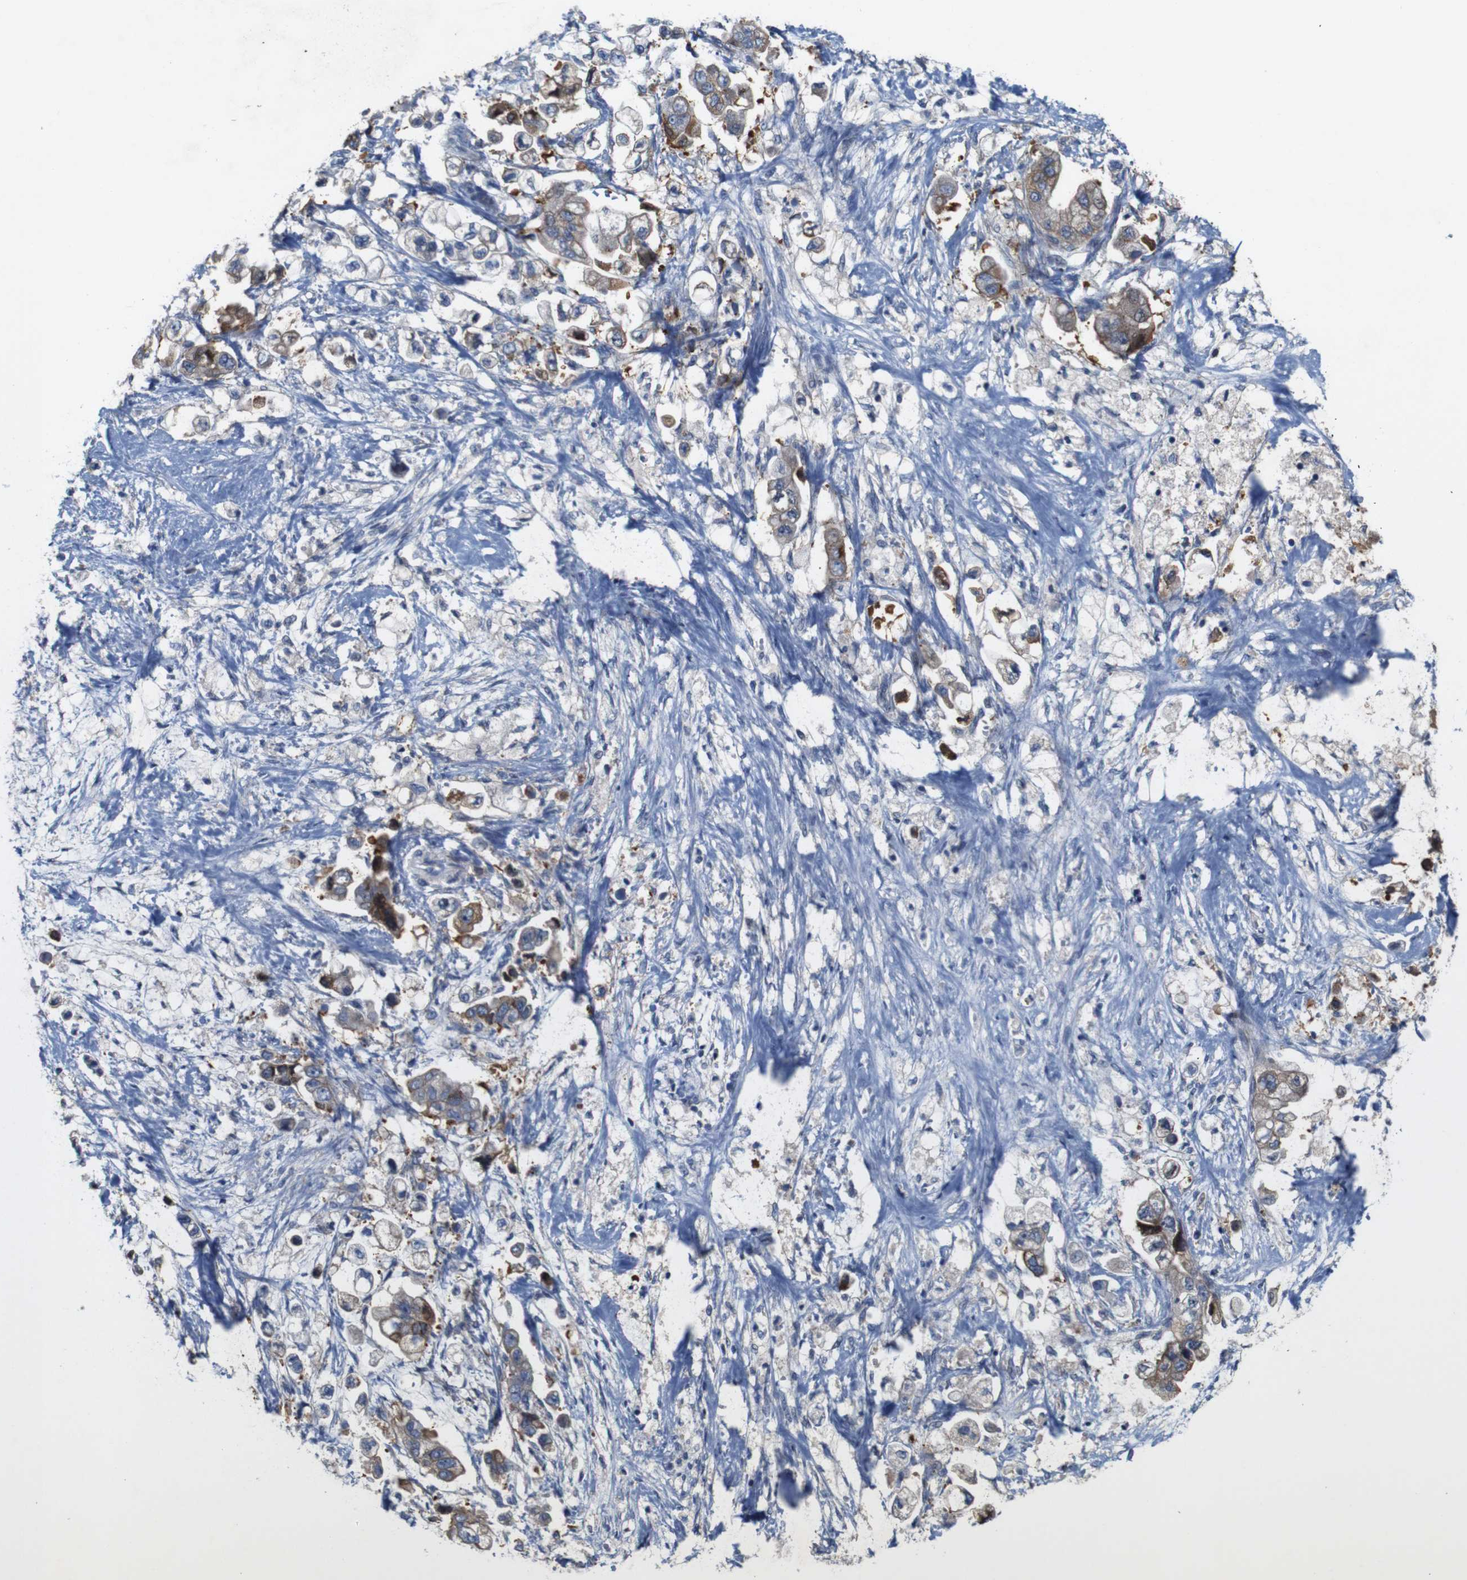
{"staining": {"intensity": "moderate", "quantity": "<25%", "location": "cytoplasmic/membranous"}, "tissue": "stomach cancer", "cell_type": "Tumor cells", "image_type": "cancer", "snomed": [{"axis": "morphology", "description": "Adenocarcinoma, NOS"}, {"axis": "topography", "description": "Stomach"}], "caption": "Immunohistochemical staining of human stomach cancer displays low levels of moderate cytoplasmic/membranous expression in about <25% of tumor cells. (DAB (3,3'-diaminobenzidine) IHC, brown staining for protein, blue staining for nuclei).", "gene": "MYEOV", "patient": {"sex": "male", "age": 62}}